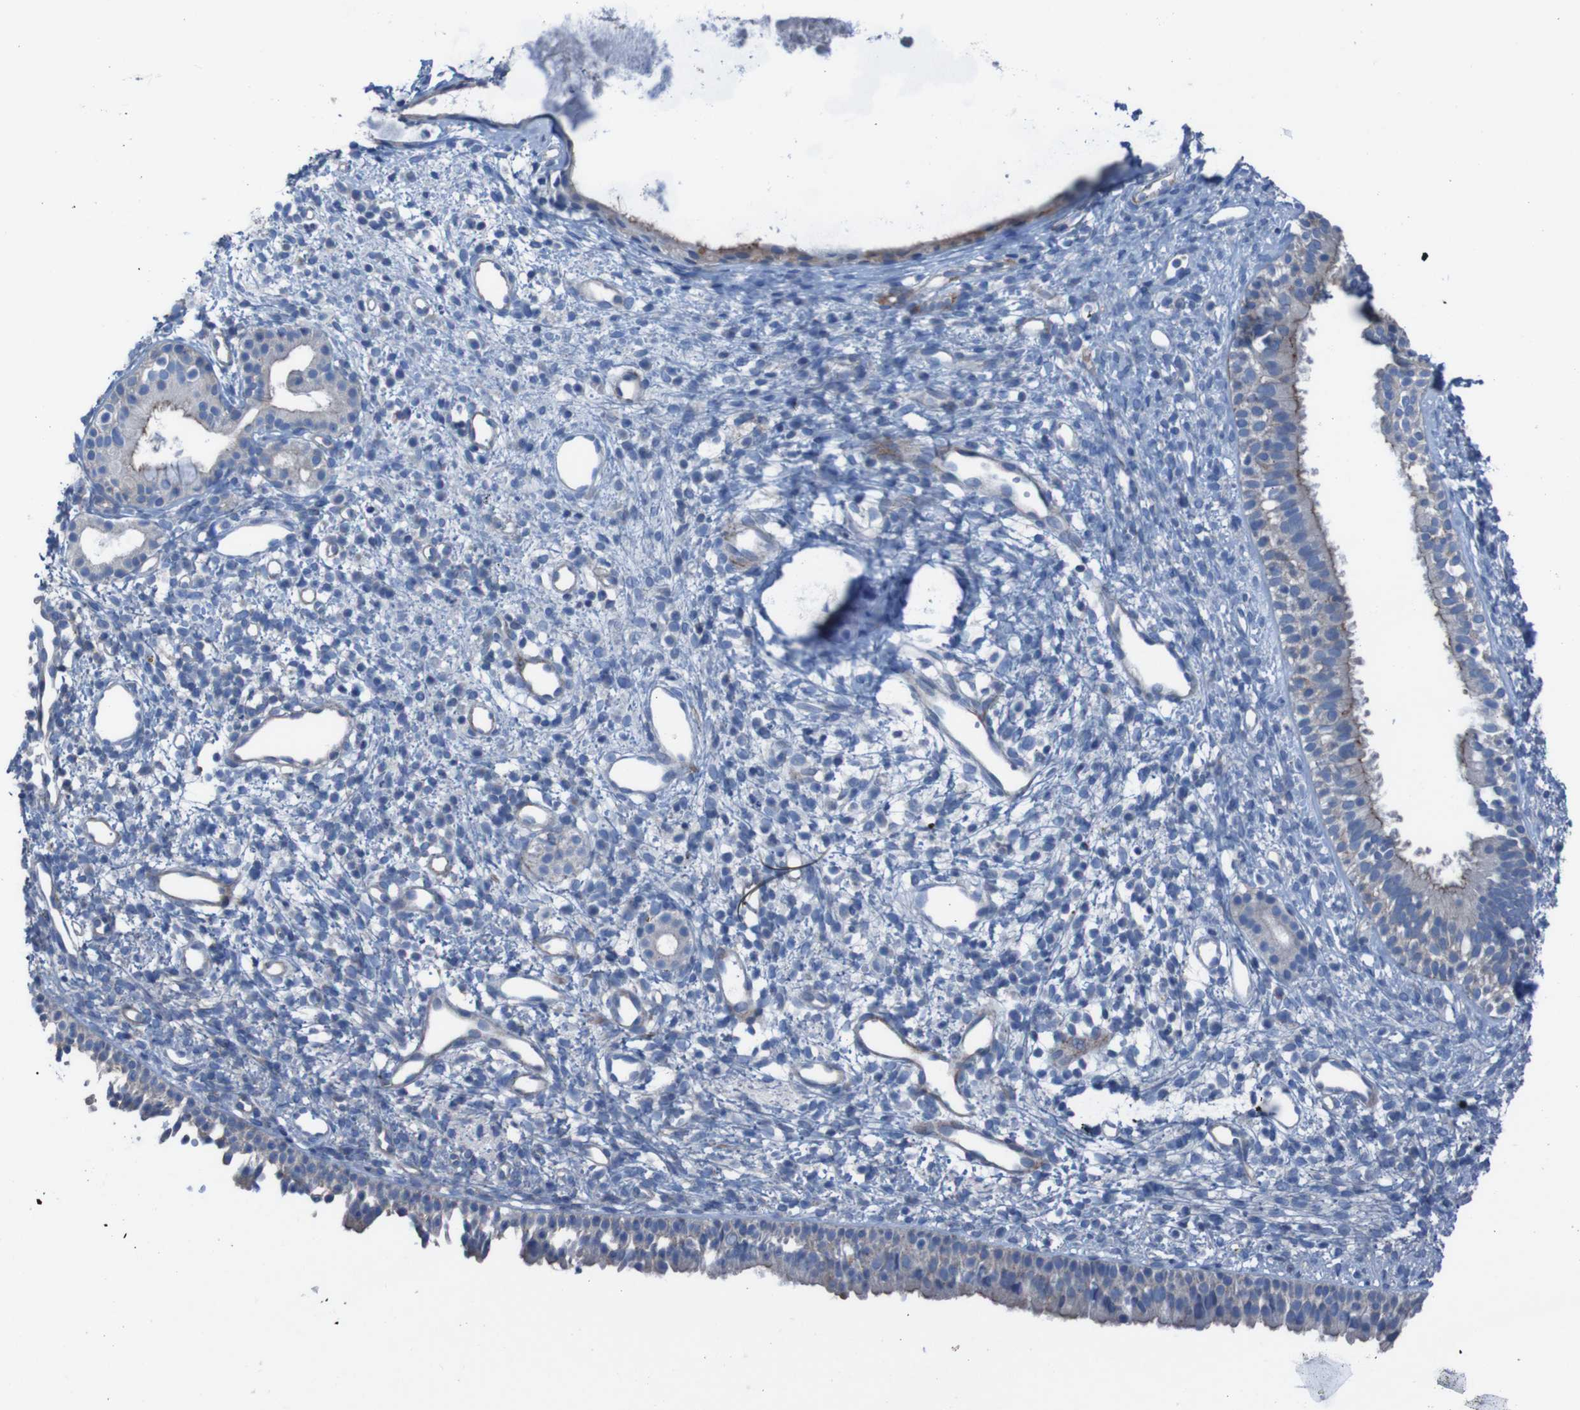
{"staining": {"intensity": "weak", "quantity": "25%-75%", "location": "cytoplasmic/membranous"}, "tissue": "nasopharynx", "cell_type": "Respiratory epithelial cells", "image_type": "normal", "snomed": [{"axis": "morphology", "description": "Normal tissue, NOS"}, {"axis": "topography", "description": "Nasopharynx"}], "caption": "Normal nasopharynx exhibits weak cytoplasmic/membranous staining in about 25%-75% of respiratory epithelial cells, visualized by immunohistochemistry.", "gene": "RNF182", "patient": {"sex": "male", "age": 22}}